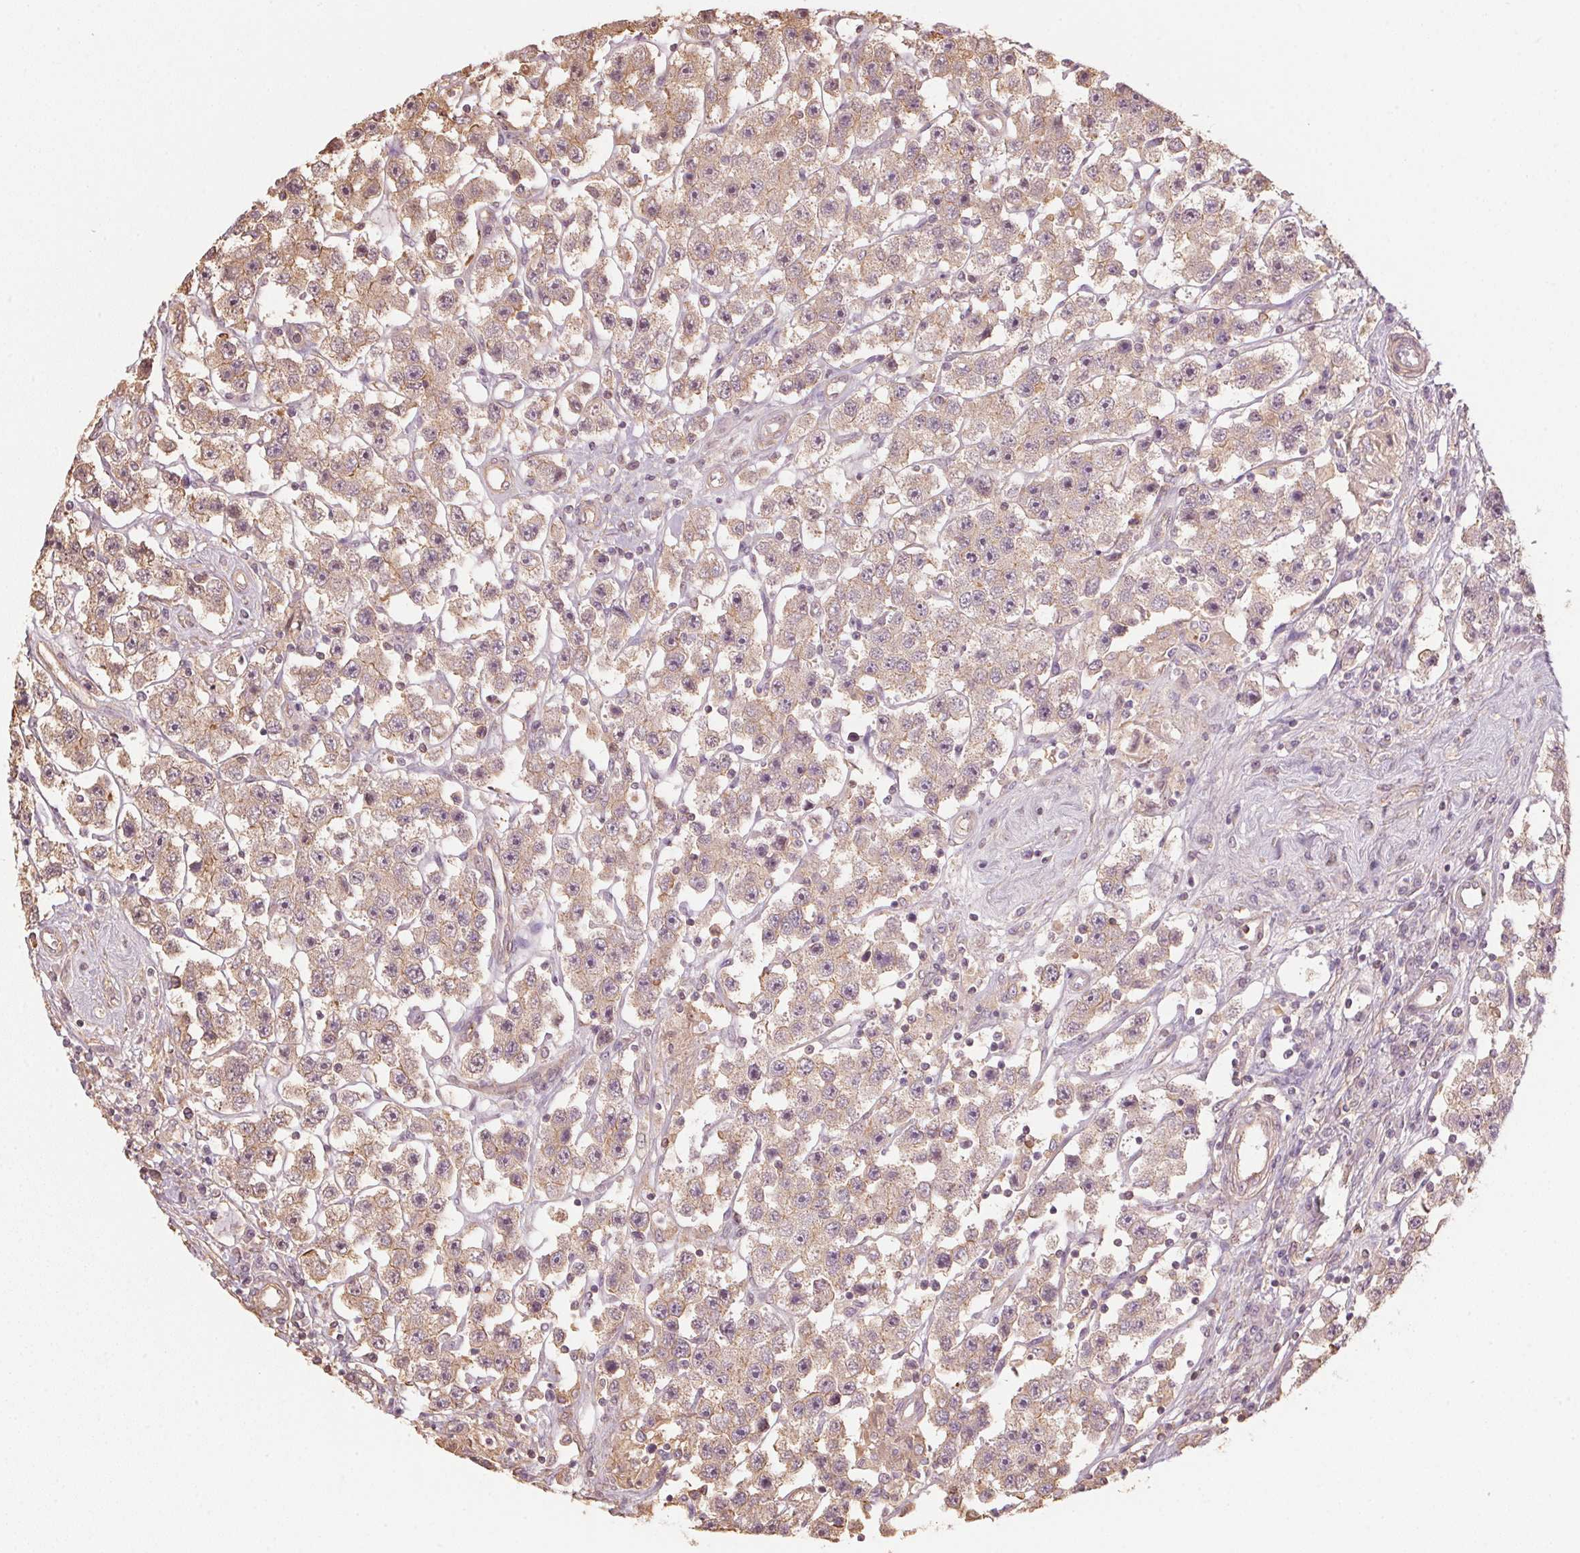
{"staining": {"intensity": "weak", "quantity": ">75%", "location": "cytoplasmic/membranous"}, "tissue": "testis cancer", "cell_type": "Tumor cells", "image_type": "cancer", "snomed": [{"axis": "morphology", "description": "Seminoma, NOS"}, {"axis": "topography", "description": "Testis"}], "caption": "An IHC image of tumor tissue is shown. Protein staining in brown highlights weak cytoplasmic/membranous positivity in testis cancer within tumor cells.", "gene": "QDPR", "patient": {"sex": "male", "age": 45}}